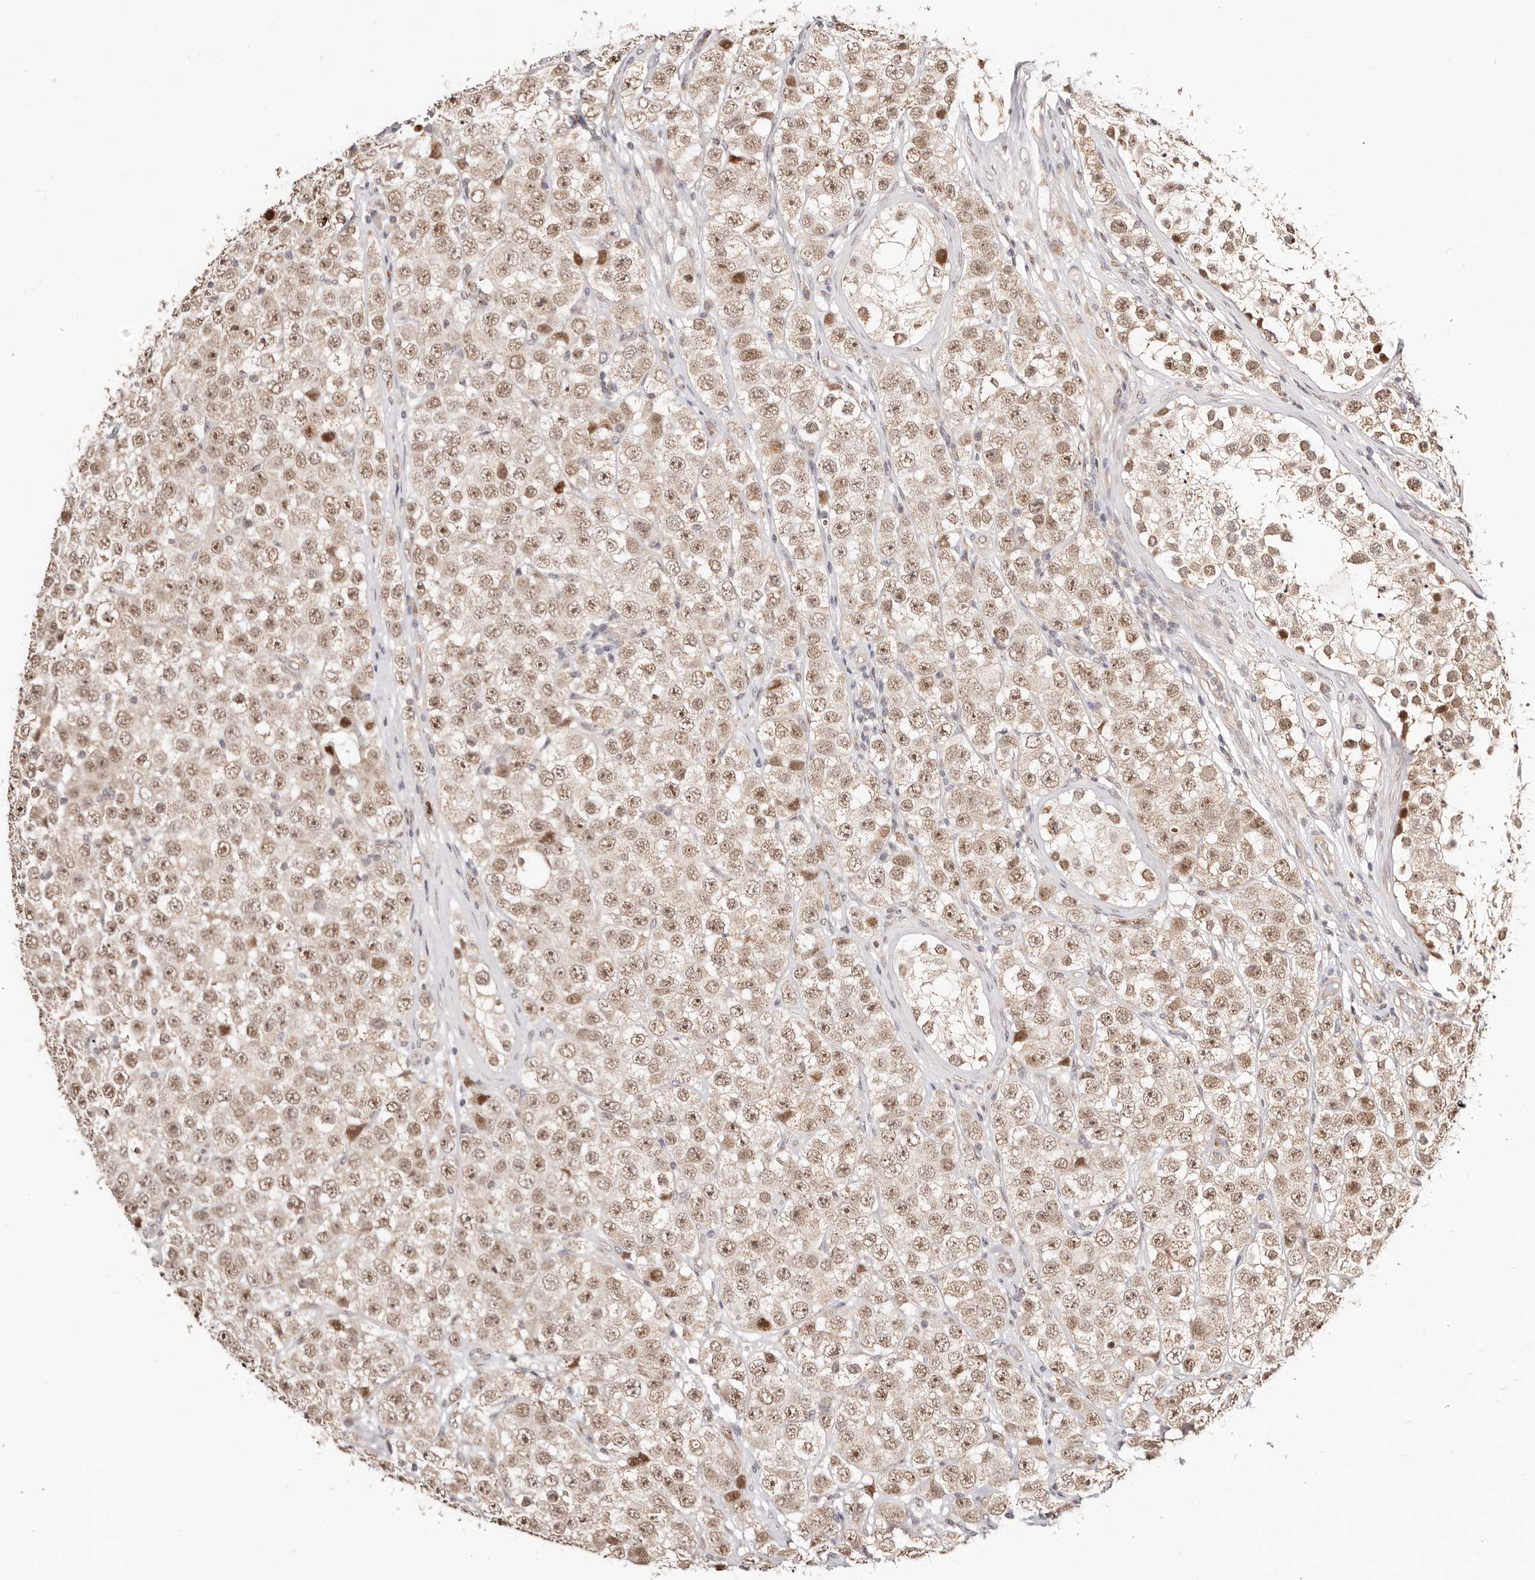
{"staining": {"intensity": "moderate", "quantity": ">75%", "location": "nuclear"}, "tissue": "testis cancer", "cell_type": "Tumor cells", "image_type": "cancer", "snomed": [{"axis": "morphology", "description": "Seminoma, NOS"}, {"axis": "topography", "description": "Testis"}], "caption": "This is a histology image of immunohistochemistry staining of testis cancer, which shows moderate expression in the nuclear of tumor cells.", "gene": "CTNNBL1", "patient": {"sex": "male", "age": 28}}